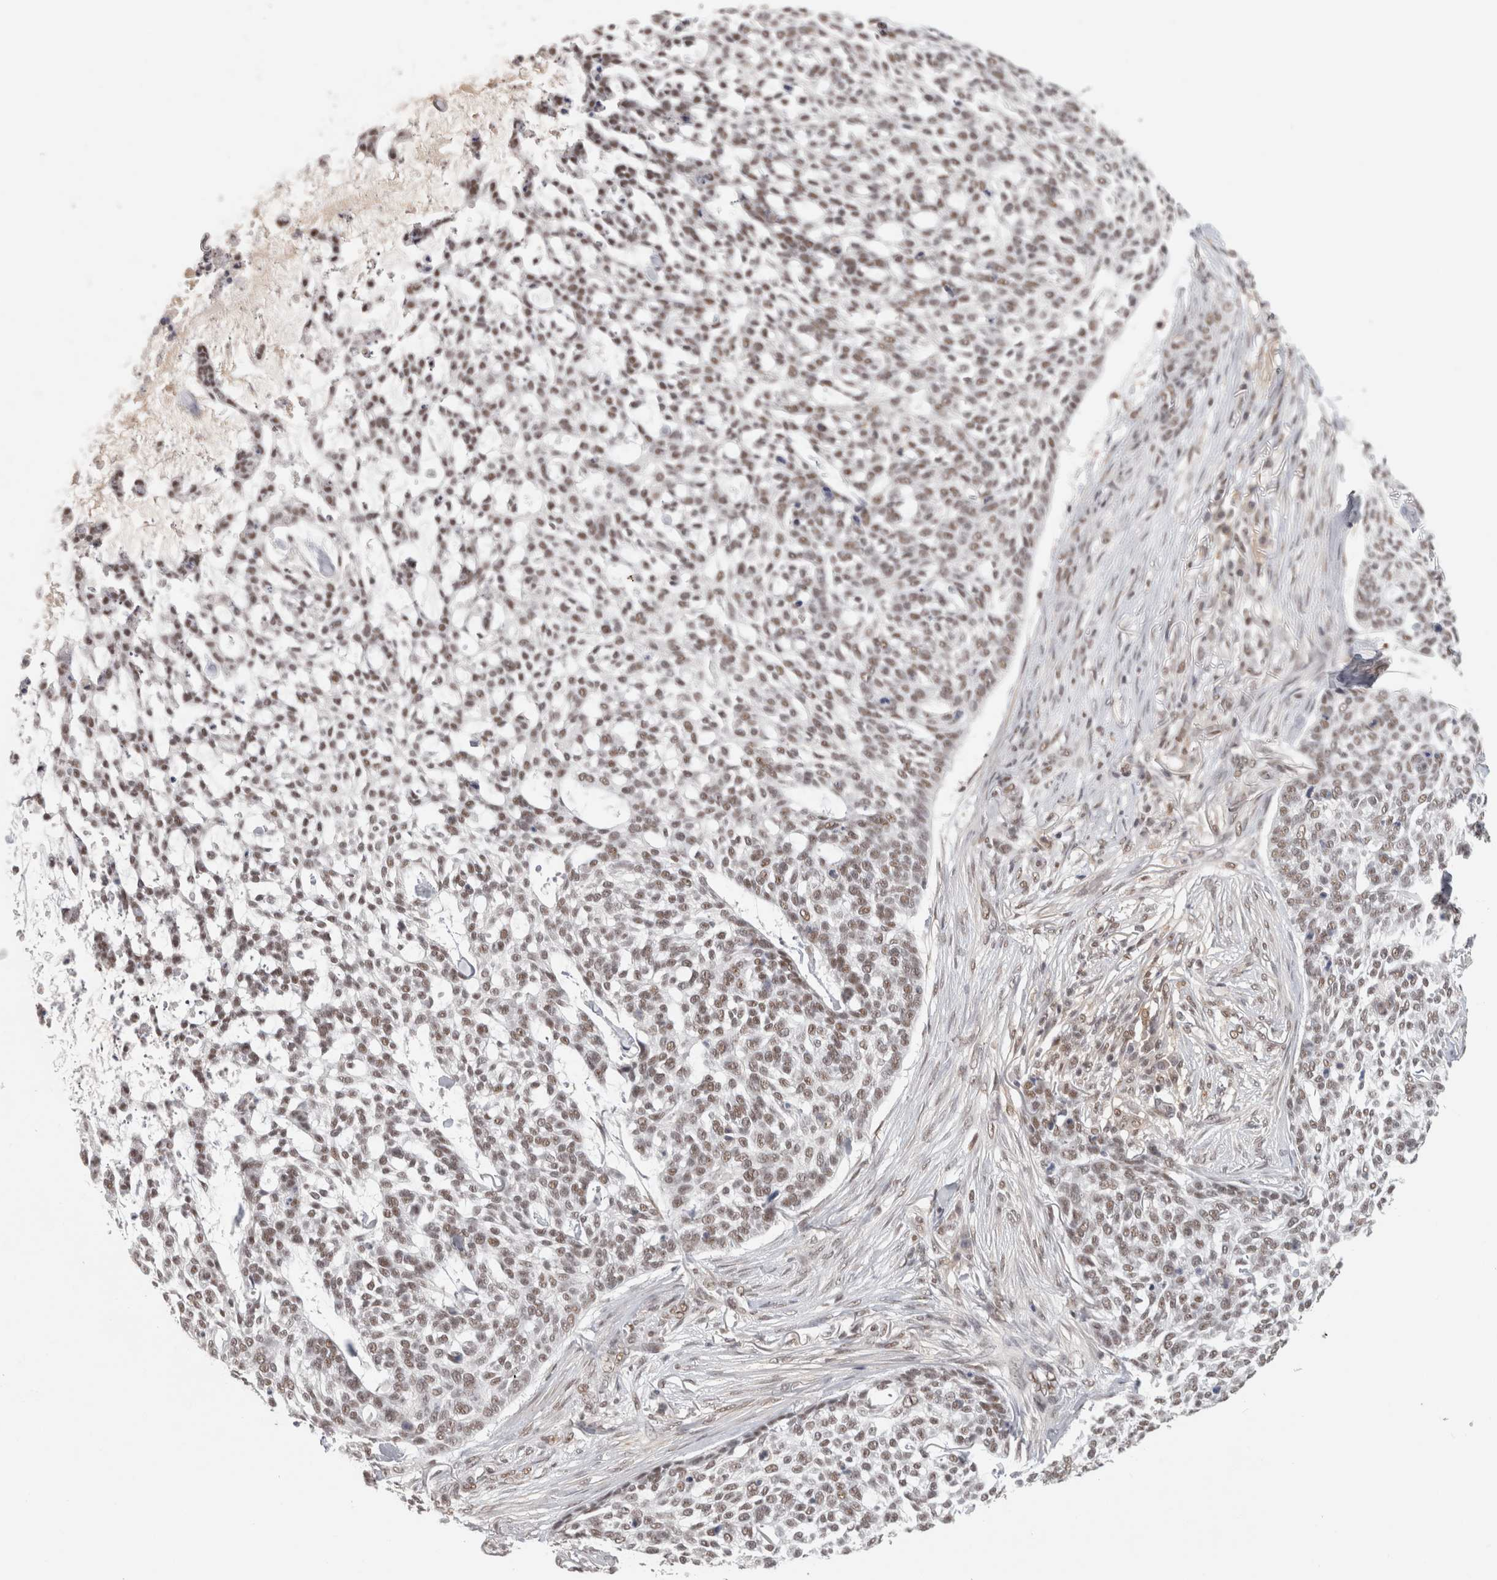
{"staining": {"intensity": "weak", "quantity": ">75%", "location": "nuclear"}, "tissue": "skin cancer", "cell_type": "Tumor cells", "image_type": "cancer", "snomed": [{"axis": "morphology", "description": "Basal cell carcinoma"}, {"axis": "topography", "description": "Skin"}], "caption": "Immunohistochemical staining of skin basal cell carcinoma displays low levels of weak nuclear protein positivity in approximately >75% of tumor cells. (DAB IHC with brightfield microscopy, high magnification).", "gene": "ZNF830", "patient": {"sex": "female", "age": 64}}